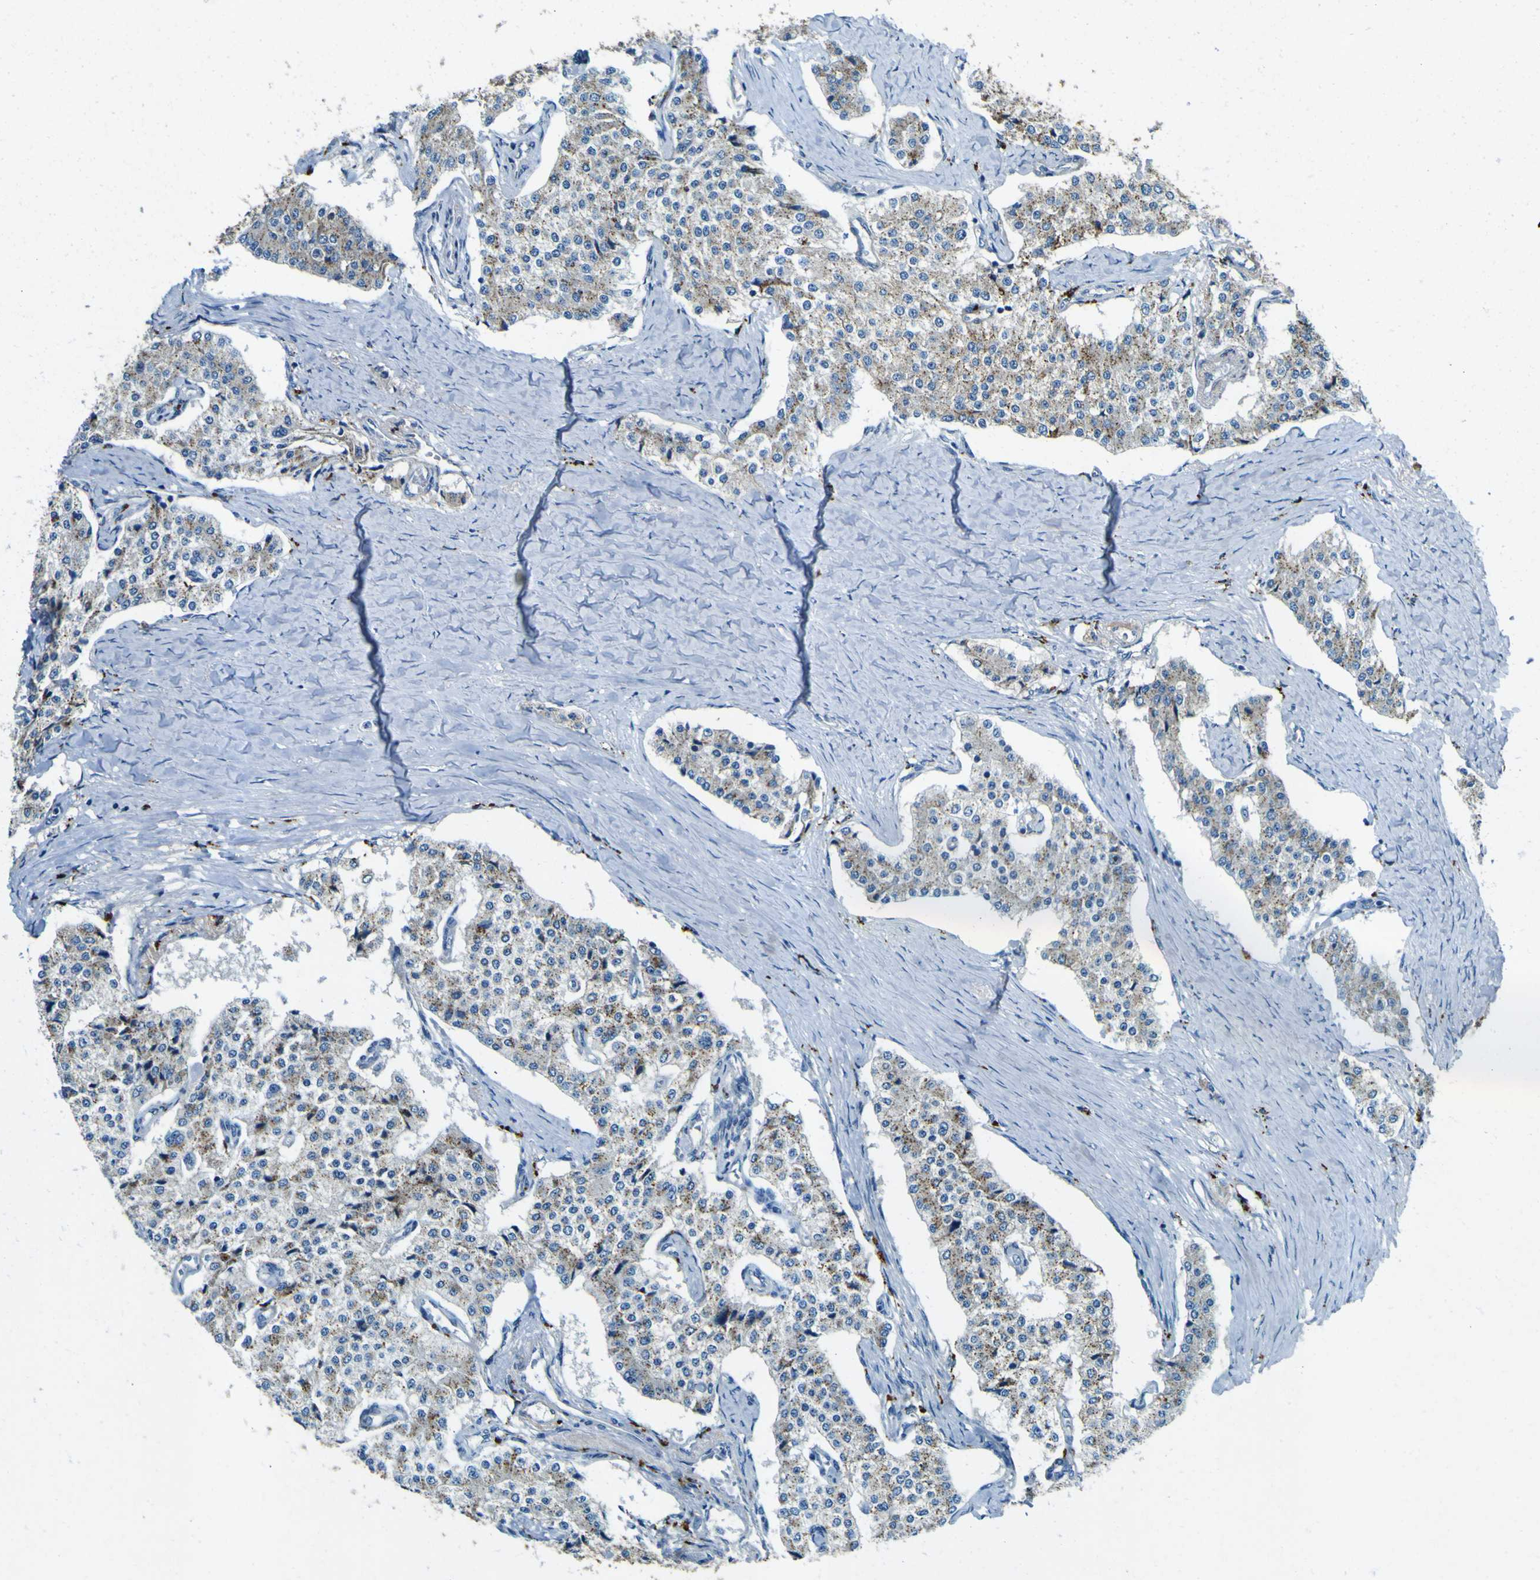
{"staining": {"intensity": "weak", "quantity": ">75%", "location": "cytoplasmic/membranous"}, "tissue": "carcinoid", "cell_type": "Tumor cells", "image_type": "cancer", "snomed": [{"axis": "morphology", "description": "Carcinoid, malignant, NOS"}, {"axis": "topography", "description": "Colon"}], "caption": "Immunohistochemistry photomicrograph of human carcinoid stained for a protein (brown), which shows low levels of weak cytoplasmic/membranous staining in about >75% of tumor cells.", "gene": "PDE9A", "patient": {"sex": "female", "age": 52}}